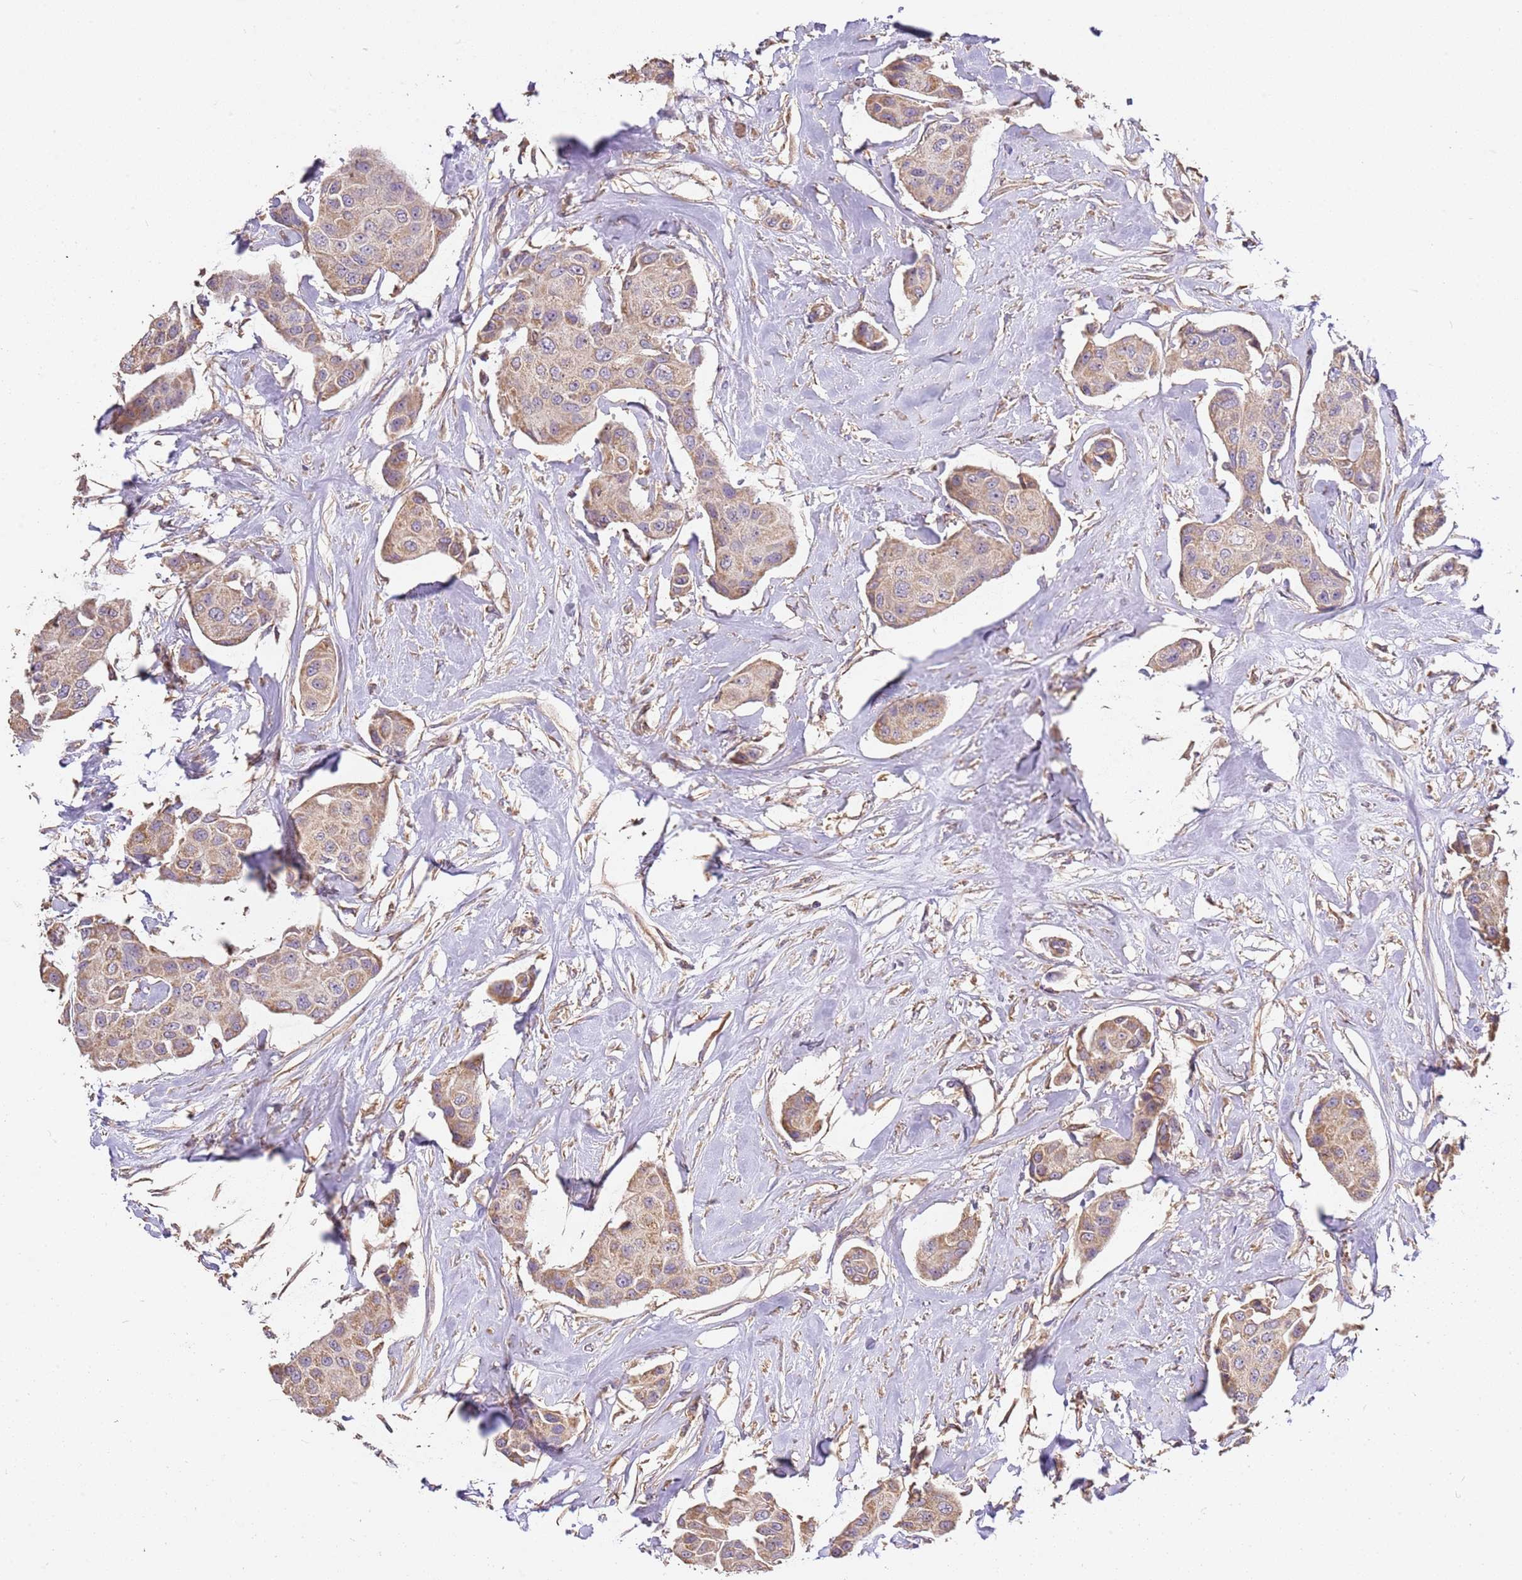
{"staining": {"intensity": "weak", "quantity": ">75%", "location": "cytoplasmic/membranous"}, "tissue": "breast cancer", "cell_type": "Tumor cells", "image_type": "cancer", "snomed": [{"axis": "morphology", "description": "Duct carcinoma"}, {"axis": "topography", "description": "Breast"}, {"axis": "topography", "description": "Lymph node"}], "caption": "Breast cancer stained with DAB (3,3'-diaminobenzidine) immunohistochemistry displays low levels of weak cytoplasmic/membranous expression in approximately >75% of tumor cells.", "gene": "DOCK9", "patient": {"sex": "female", "age": 80}}